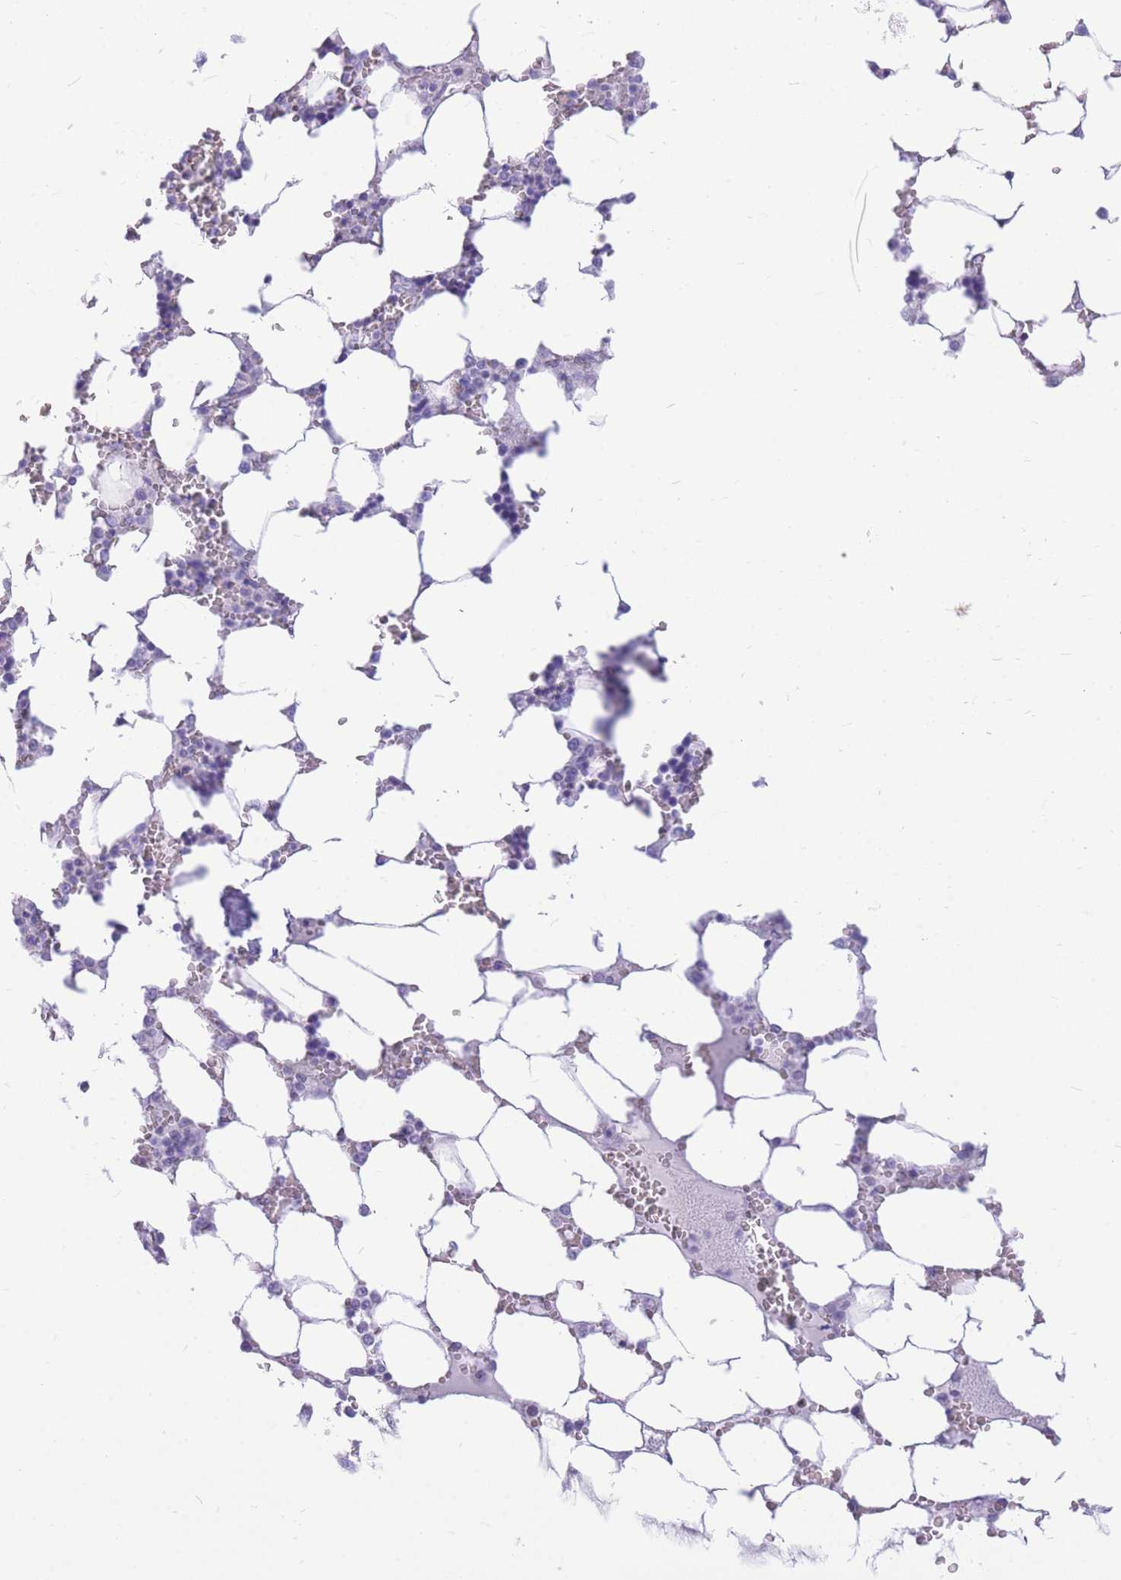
{"staining": {"intensity": "negative", "quantity": "none", "location": "none"}, "tissue": "bone marrow", "cell_type": "Hematopoietic cells", "image_type": "normal", "snomed": [{"axis": "morphology", "description": "Normal tissue, NOS"}, {"axis": "topography", "description": "Bone marrow"}], "caption": "IHC image of normal bone marrow: human bone marrow stained with DAB (3,3'-diaminobenzidine) reveals no significant protein expression in hematopoietic cells.", "gene": "ZNF311", "patient": {"sex": "male", "age": 64}}